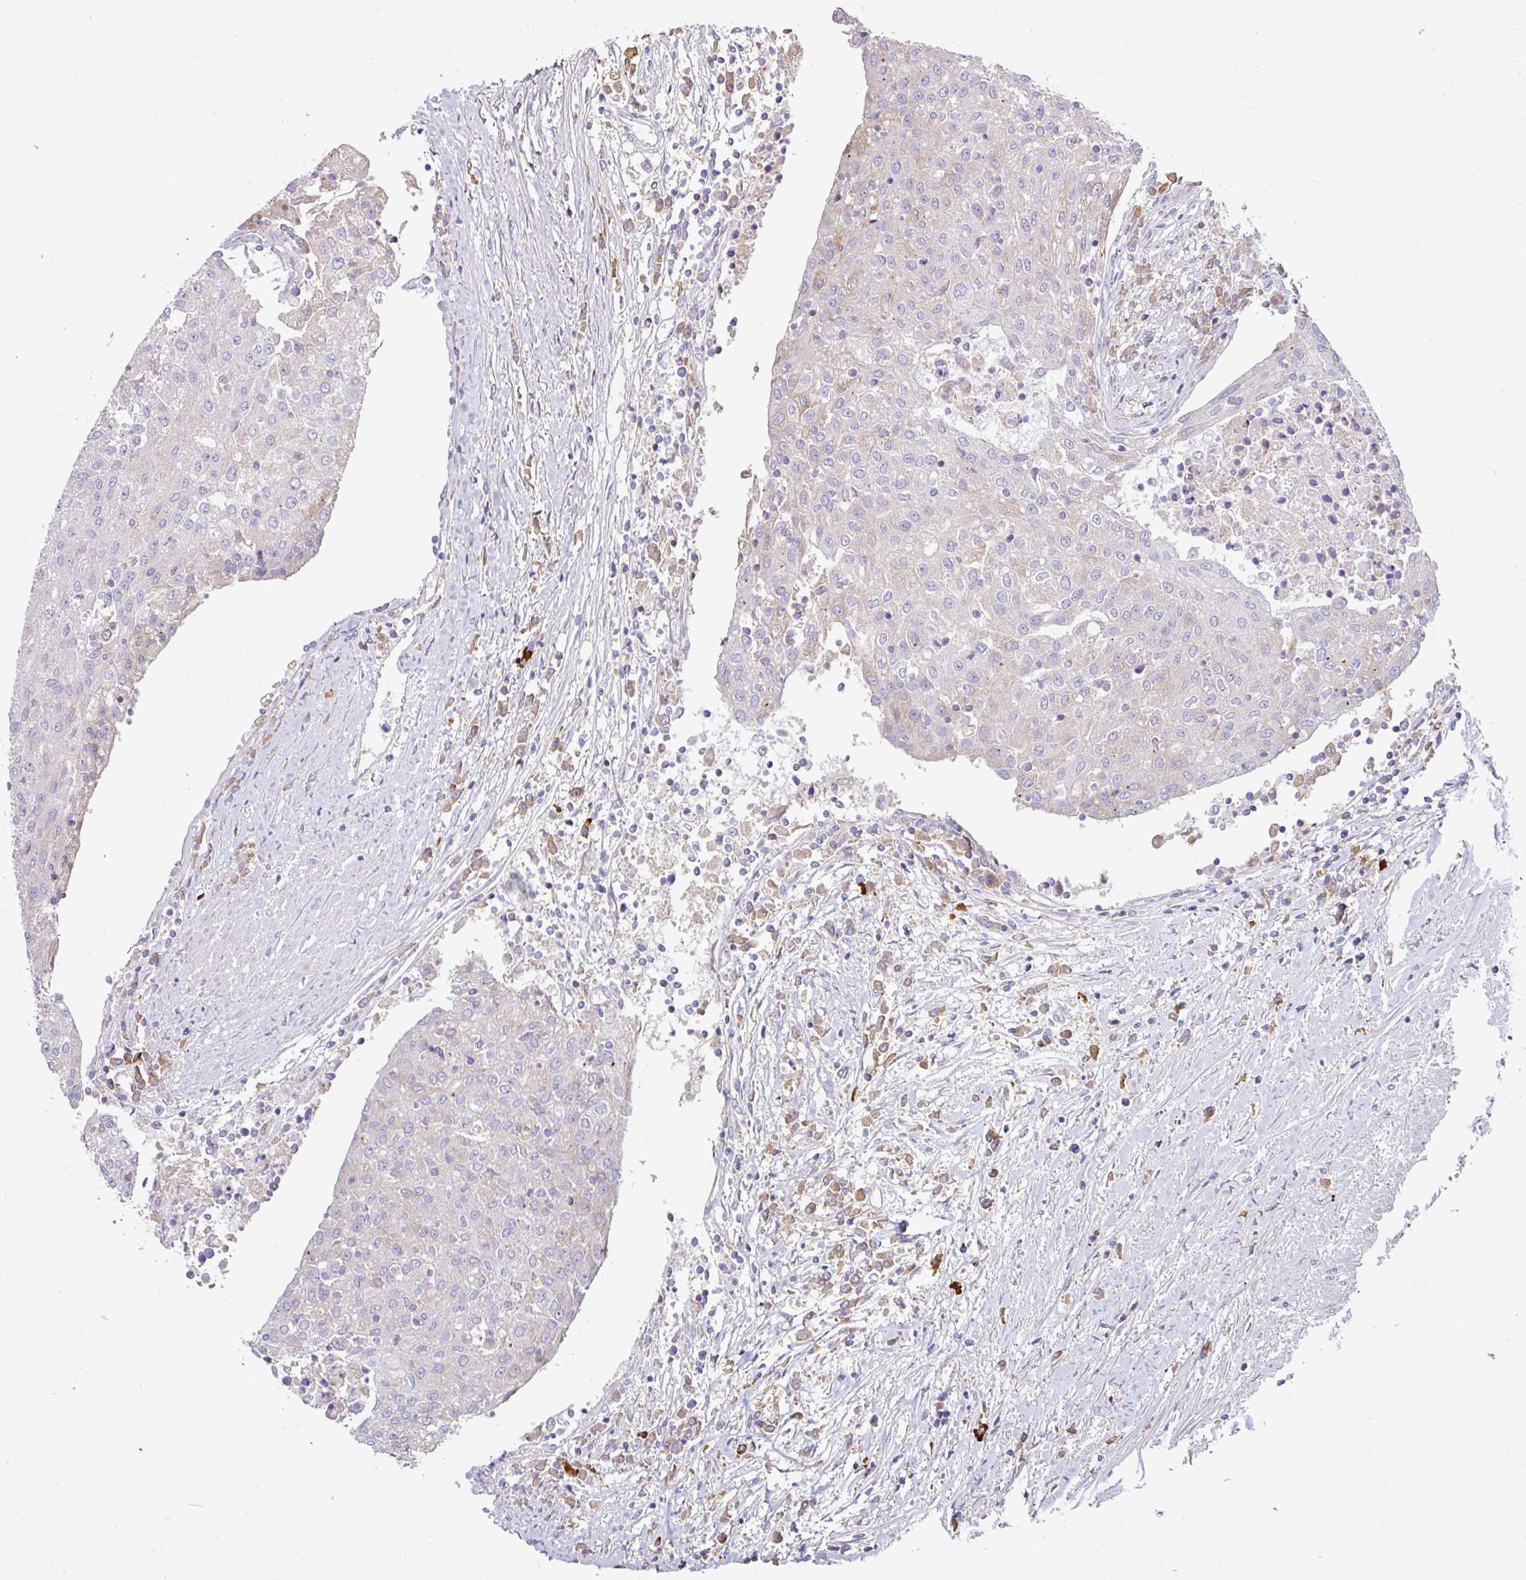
{"staining": {"intensity": "negative", "quantity": "none", "location": "none"}, "tissue": "urothelial cancer", "cell_type": "Tumor cells", "image_type": "cancer", "snomed": [{"axis": "morphology", "description": "Urothelial carcinoma, High grade"}, {"axis": "topography", "description": "Urinary bladder"}], "caption": "Immunohistochemical staining of urothelial cancer demonstrates no significant expression in tumor cells.", "gene": "SLAMF6", "patient": {"sex": "female", "age": 85}}